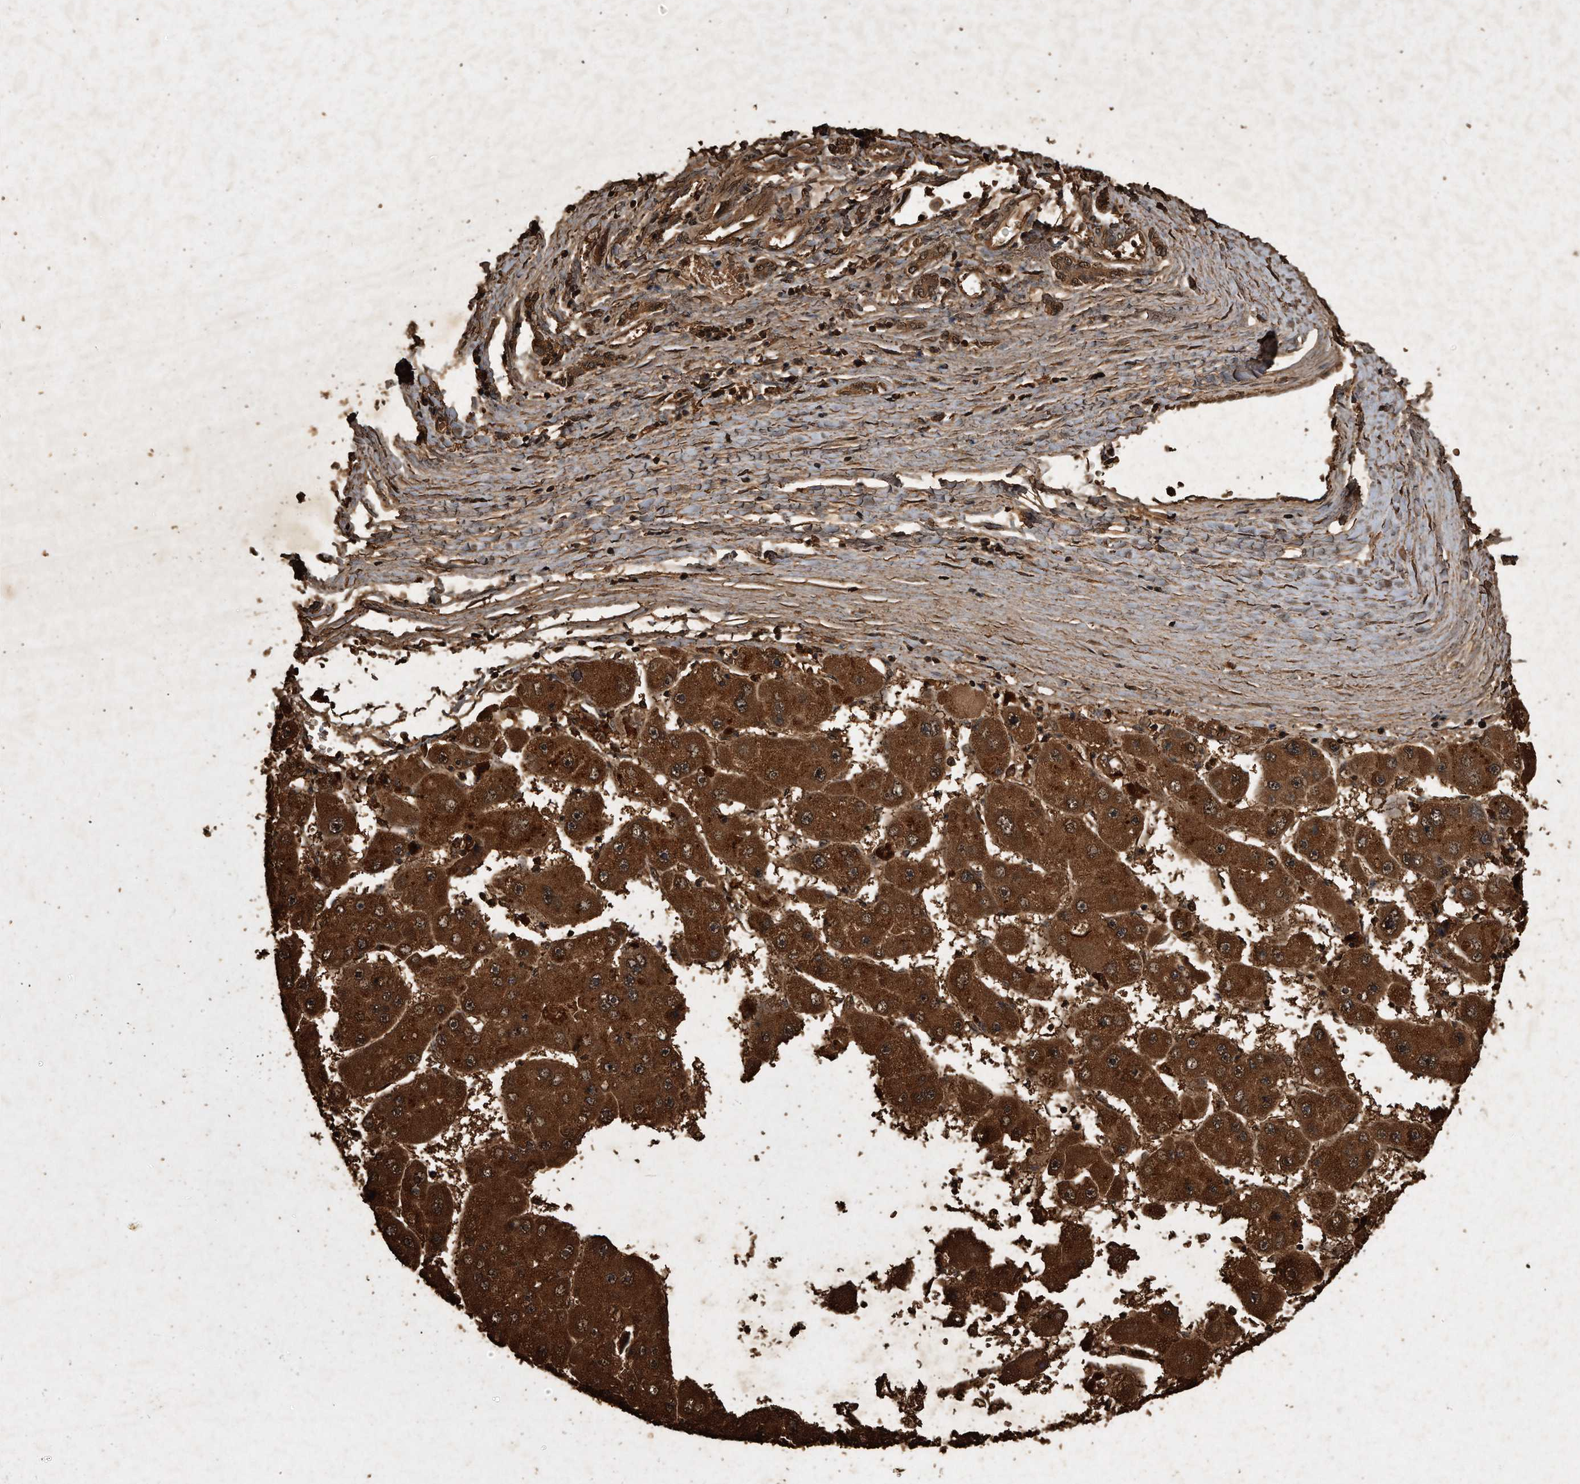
{"staining": {"intensity": "strong", "quantity": ">75%", "location": "cytoplasmic/membranous"}, "tissue": "liver cancer", "cell_type": "Tumor cells", "image_type": "cancer", "snomed": [{"axis": "morphology", "description": "Carcinoma, Hepatocellular, NOS"}, {"axis": "topography", "description": "Liver"}], "caption": "Strong cytoplasmic/membranous positivity is seen in approximately >75% of tumor cells in hepatocellular carcinoma (liver).", "gene": "CFLAR", "patient": {"sex": "female", "age": 61}}